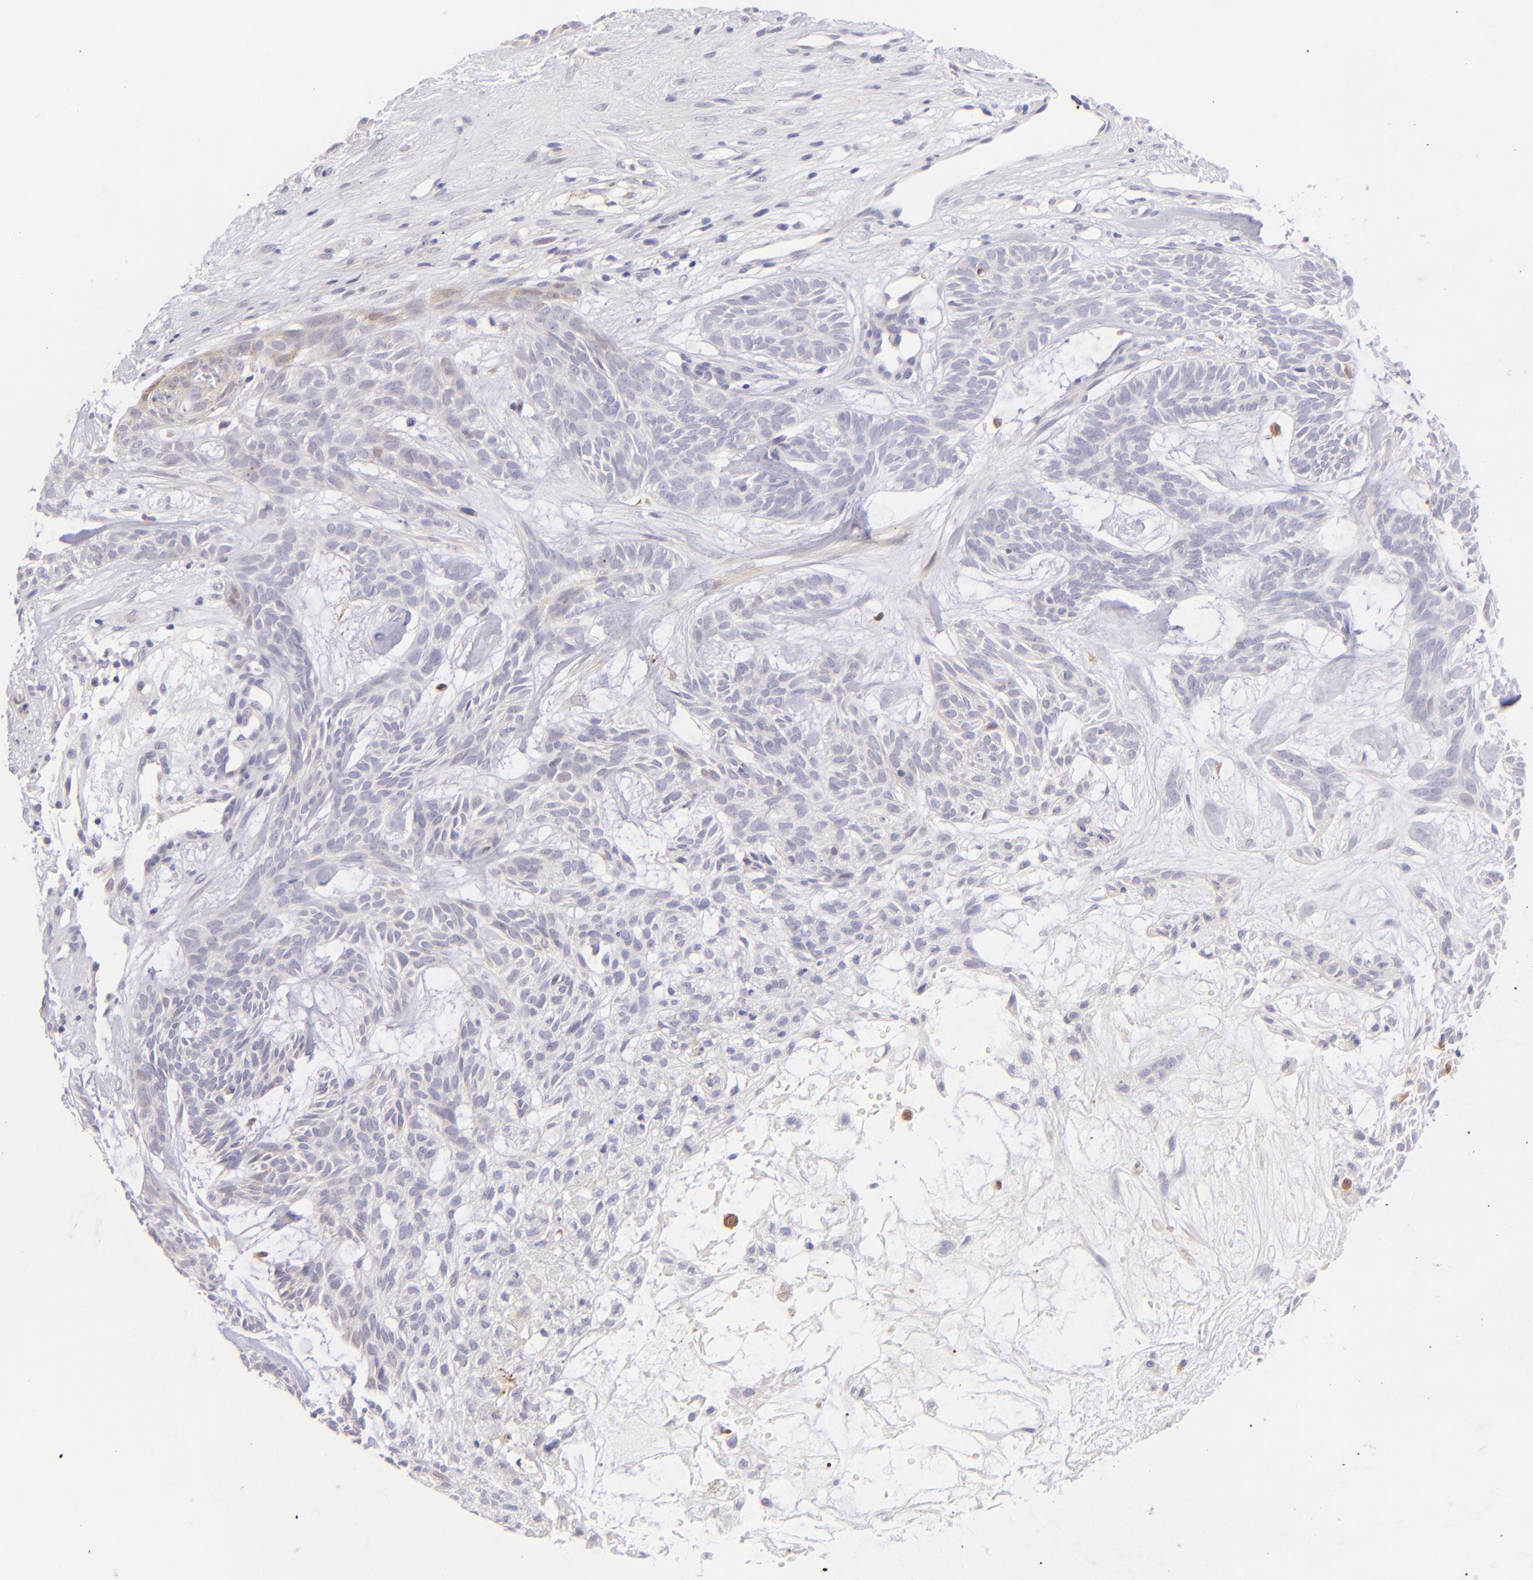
{"staining": {"intensity": "weak", "quantity": "<25%", "location": "cytoplasmic/membranous"}, "tissue": "skin cancer", "cell_type": "Tumor cells", "image_type": "cancer", "snomed": [{"axis": "morphology", "description": "Basal cell carcinoma"}, {"axis": "topography", "description": "Skin"}], "caption": "High power microscopy image of an immunohistochemistry micrograph of skin basal cell carcinoma, revealing no significant expression in tumor cells.", "gene": "SH2D4A", "patient": {"sex": "male", "age": 75}}